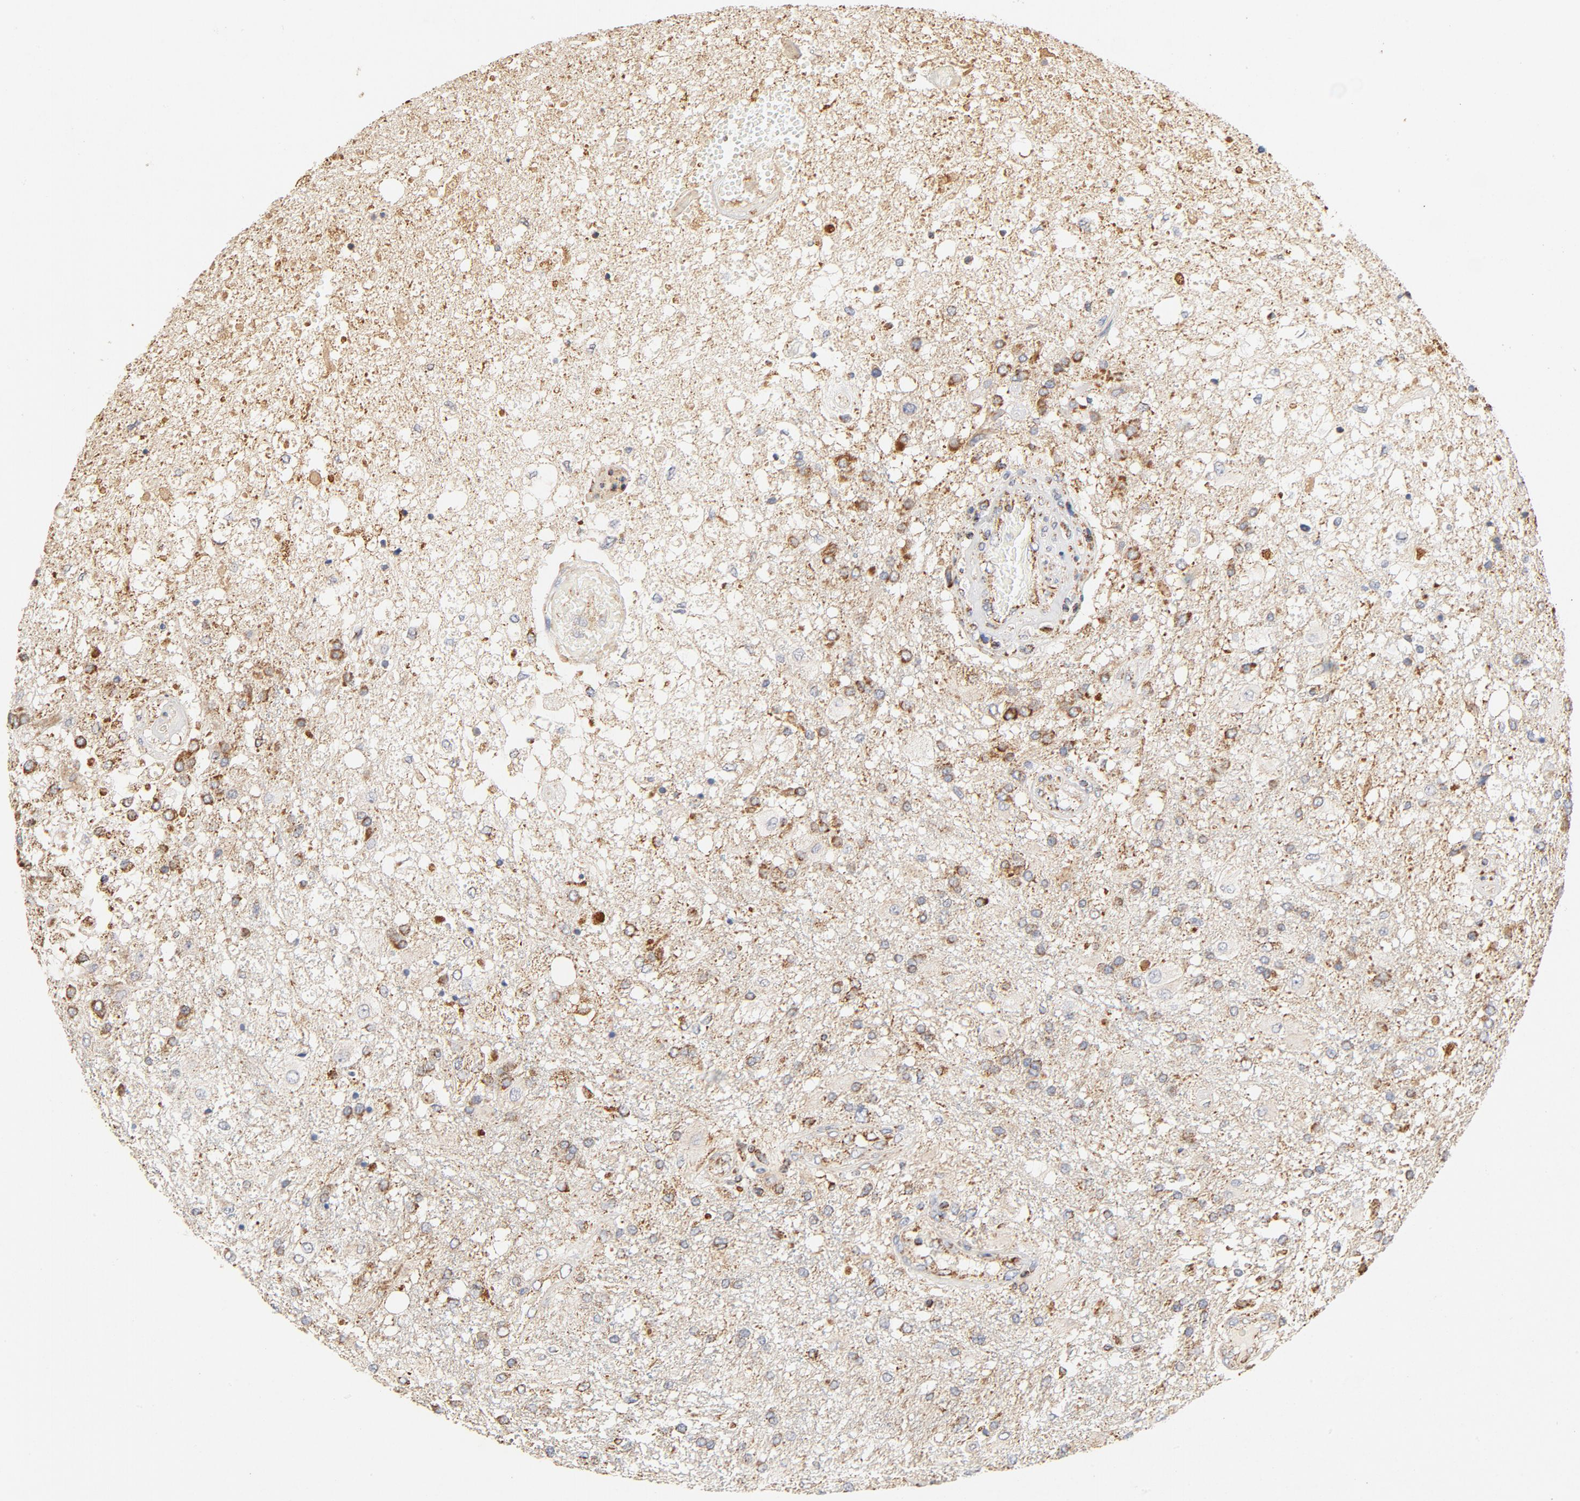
{"staining": {"intensity": "moderate", "quantity": ">75%", "location": "cytoplasmic/membranous"}, "tissue": "glioma", "cell_type": "Tumor cells", "image_type": "cancer", "snomed": [{"axis": "morphology", "description": "Glioma, malignant, High grade"}, {"axis": "topography", "description": "Cerebral cortex"}], "caption": "A brown stain shows moderate cytoplasmic/membranous expression of a protein in malignant high-grade glioma tumor cells.", "gene": "COX4I1", "patient": {"sex": "male", "age": 79}}